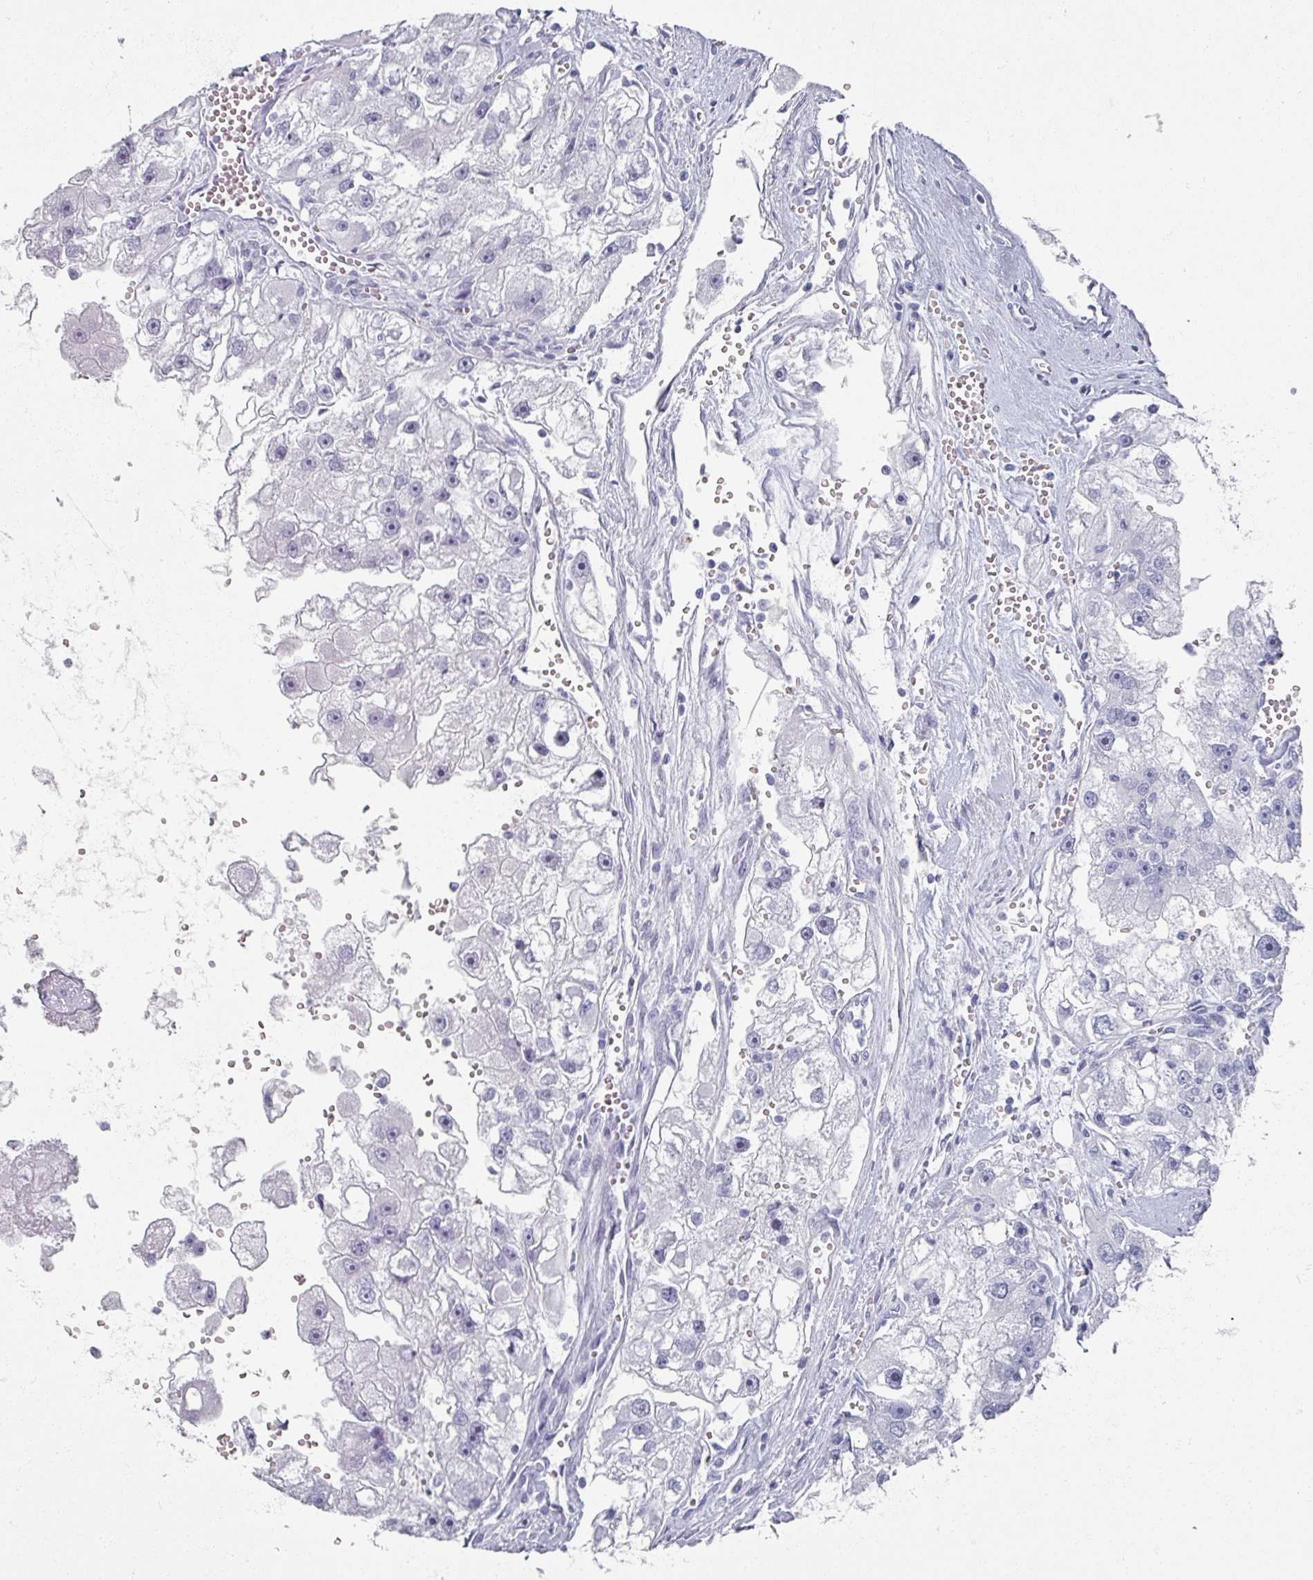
{"staining": {"intensity": "negative", "quantity": "none", "location": "none"}, "tissue": "renal cancer", "cell_type": "Tumor cells", "image_type": "cancer", "snomed": [{"axis": "morphology", "description": "Adenocarcinoma, NOS"}, {"axis": "topography", "description": "Kidney"}], "caption": "Immunohistochemistry histopathology image of human renal cancer stained for a protein (brown), which reveals no expression in tumor cells. Brightfield microscopy of immunohistochemistry (IHC) stained with DAB (3,3'-diaminobenzidine) (brown) and hematoxylin (blue), captured at high magnification.", "gene": "OMG", "patient": {"sex": "male", "age": 63}}